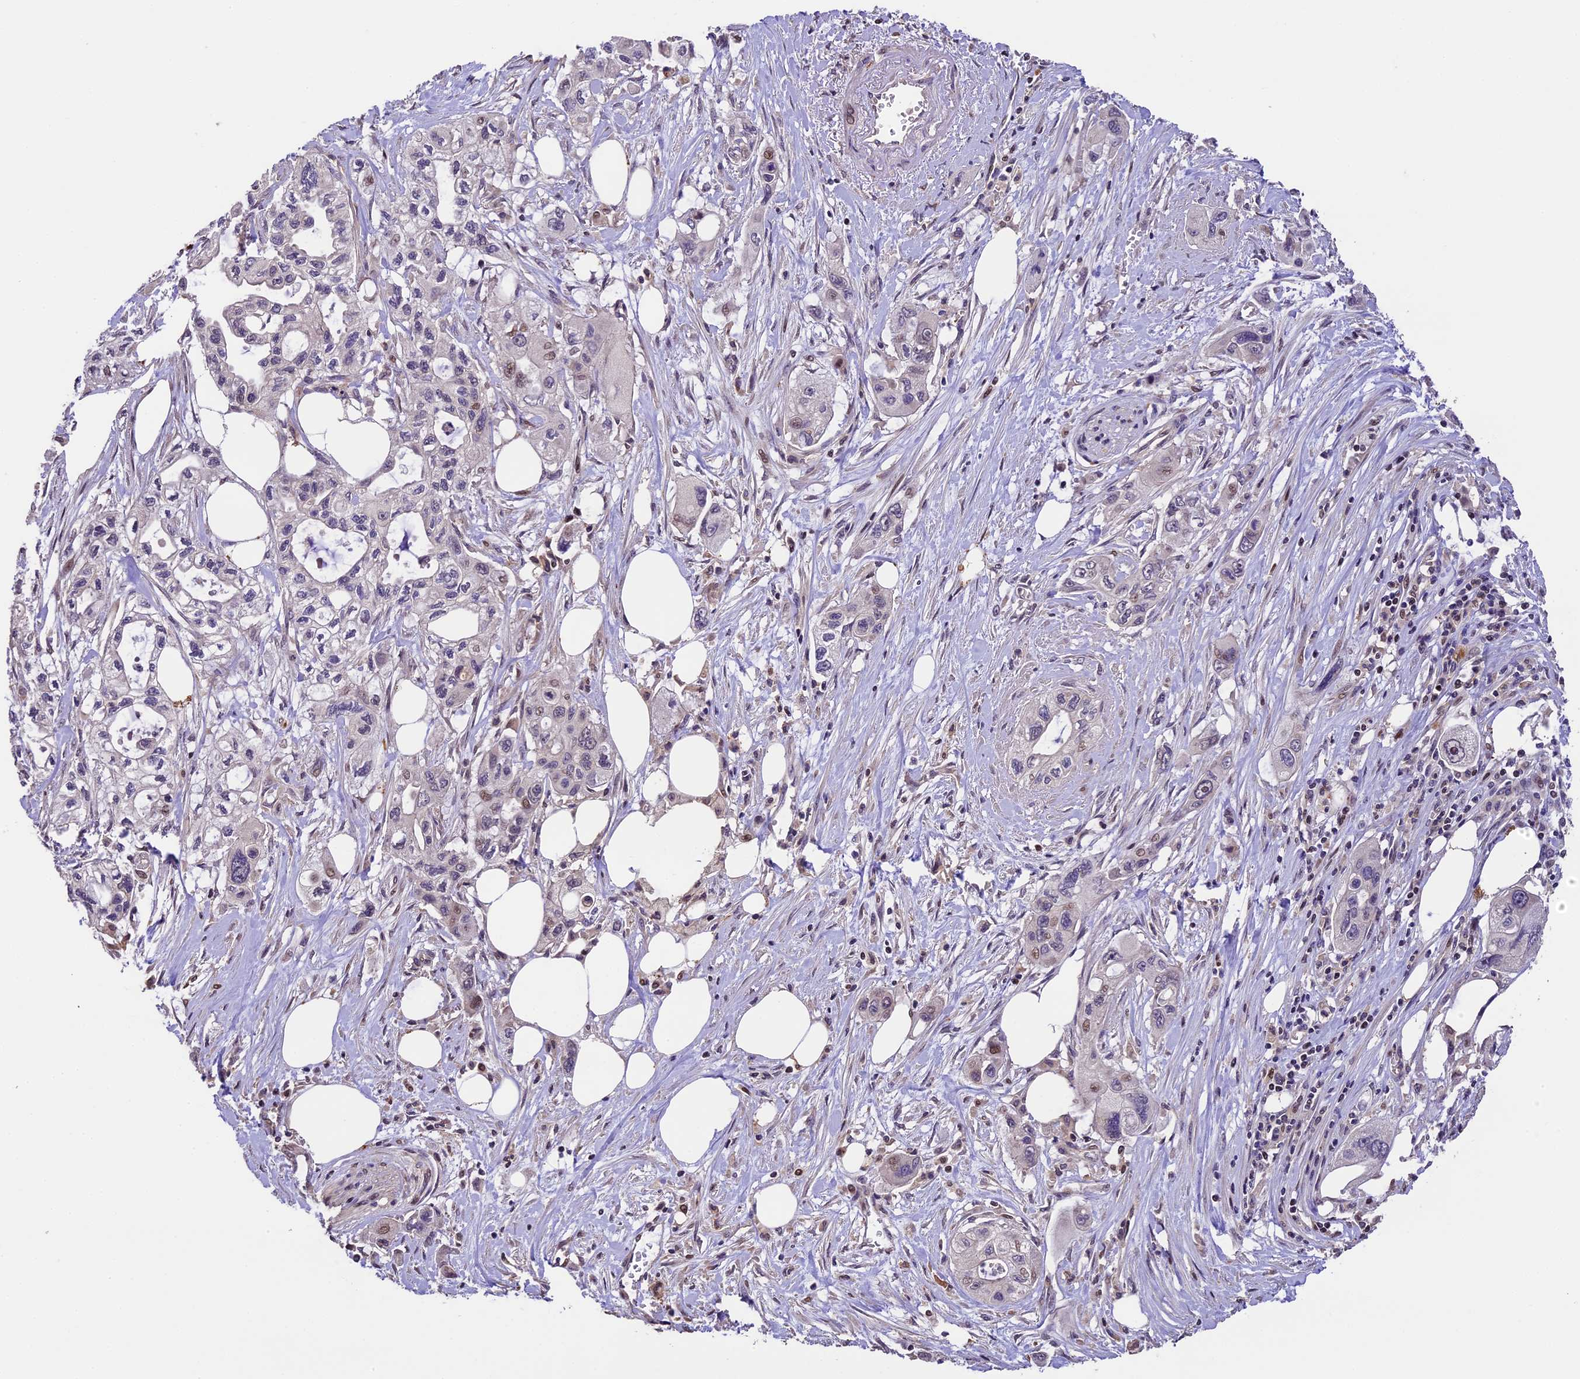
{"staining": {"intensity": "negative", "quantity": "none", "location": "none"}, "tissue": "pancreatic cancer", "cell_type": "Tumor cells", "image_type": "cancer", "snomed": [{"axis": "morphology", "description": "Adenocarcinoma, NOS"}, {"axis": "topography", "description": "Pancreas"}], "caption": "A high-resolution histopathology image shows immunohistochemistry staining of pancreatic cancer (adenocarcinoma), which reveals no significant expression in tumor cells. (Brightfield microscopy of DAB IHC at high magnification).", "gene": "DGKH", "patient": {"sex": "male", "age": 75}}